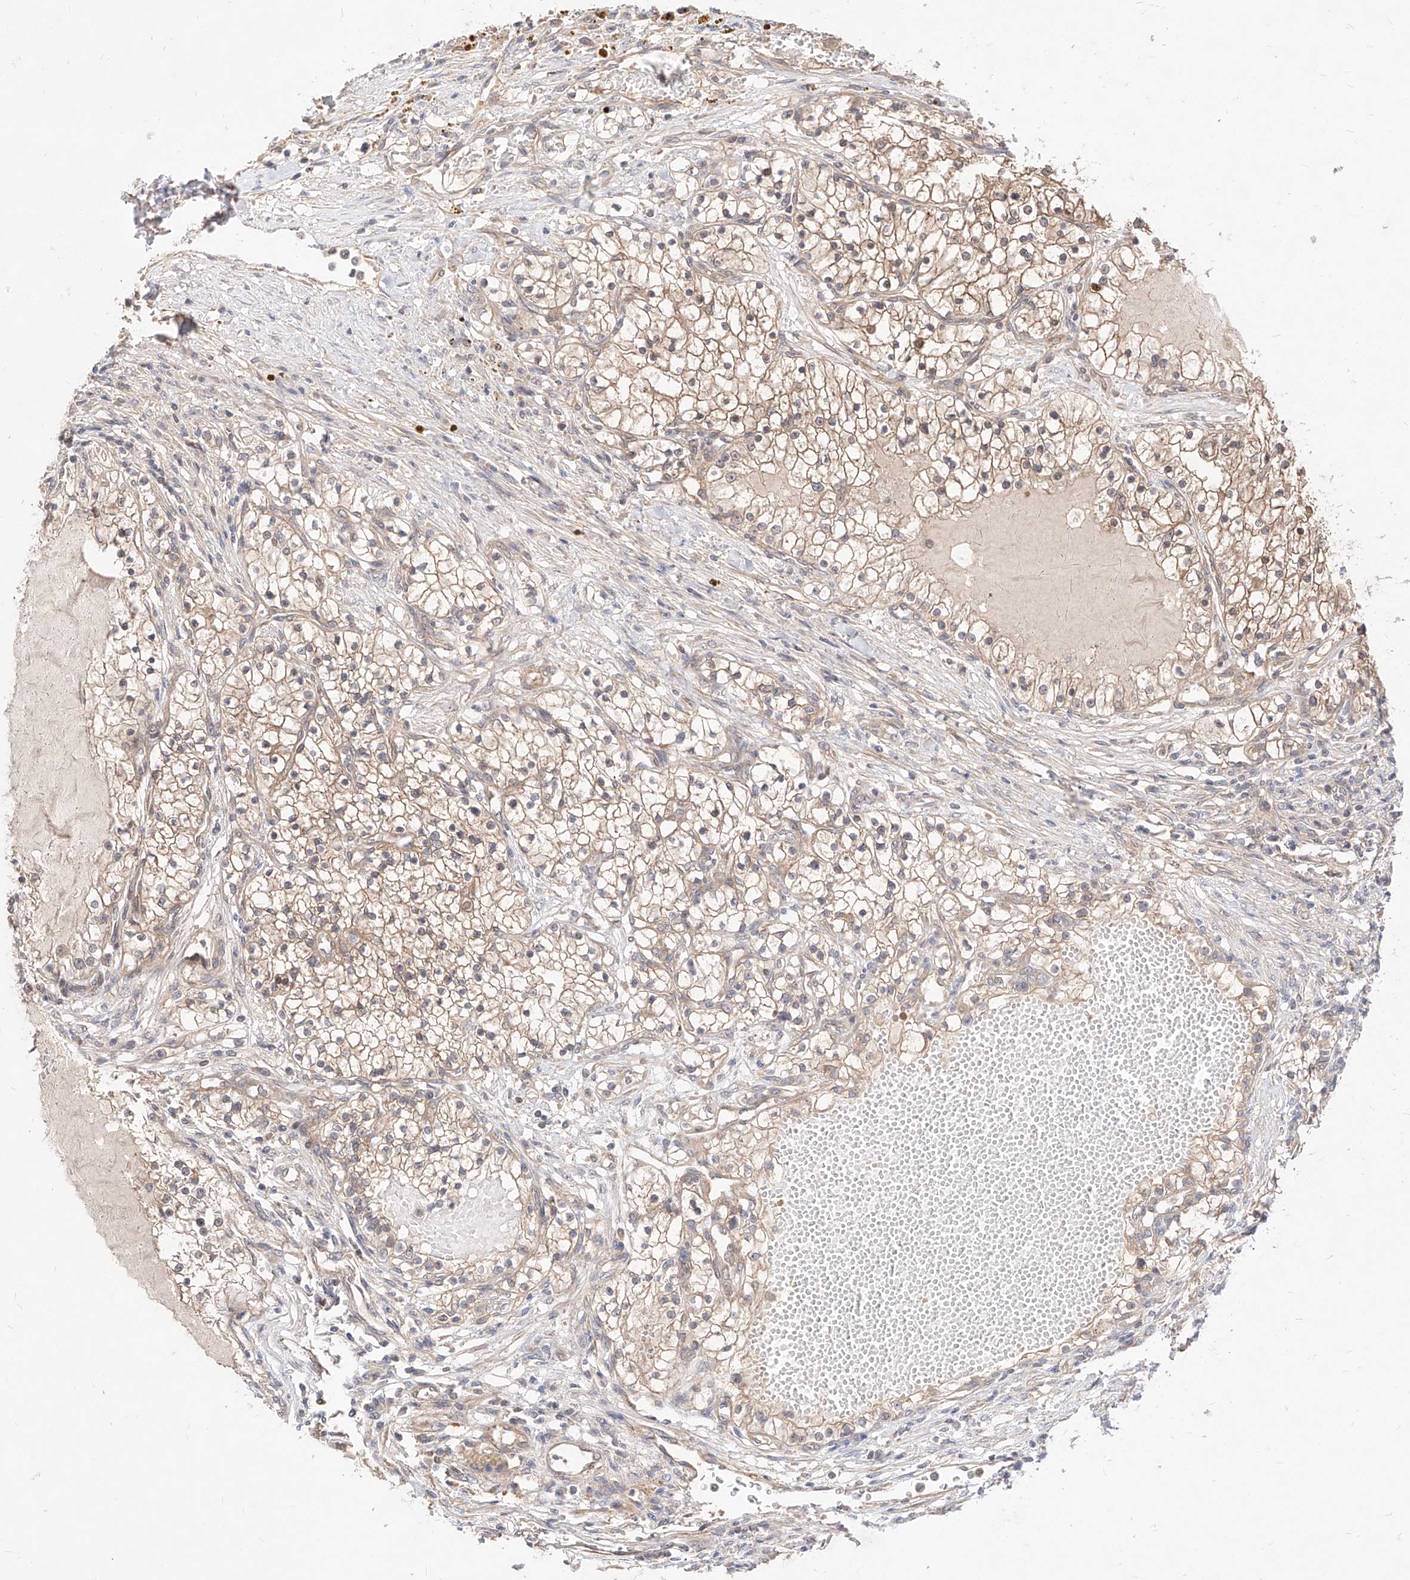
{"staining": {"intensity": "weak", "quantity": ">75%", "location": "cytoplasmic/membranous"}, "tissue": "renal cancer", "cell_type": "Tumor cells", "image_type": "cancer", "snomed": [{"axis": "morphology", "description": "Normal tissue, NOS"}, {"axis": "morphology", "description": "Adenocarcinoma, NOS"}, {"axis": "topography", "description": "Kidney"}], "caption": "An IHC histopathology image of neoplastic tissue is shown. Protein staining in brown highlights weak cytoplasmic/membranous positivity in adenocarcinoma (renal) within tumor cells.", "gene": "TSNAX", "patient": {"sex": "male", "age": 68}}